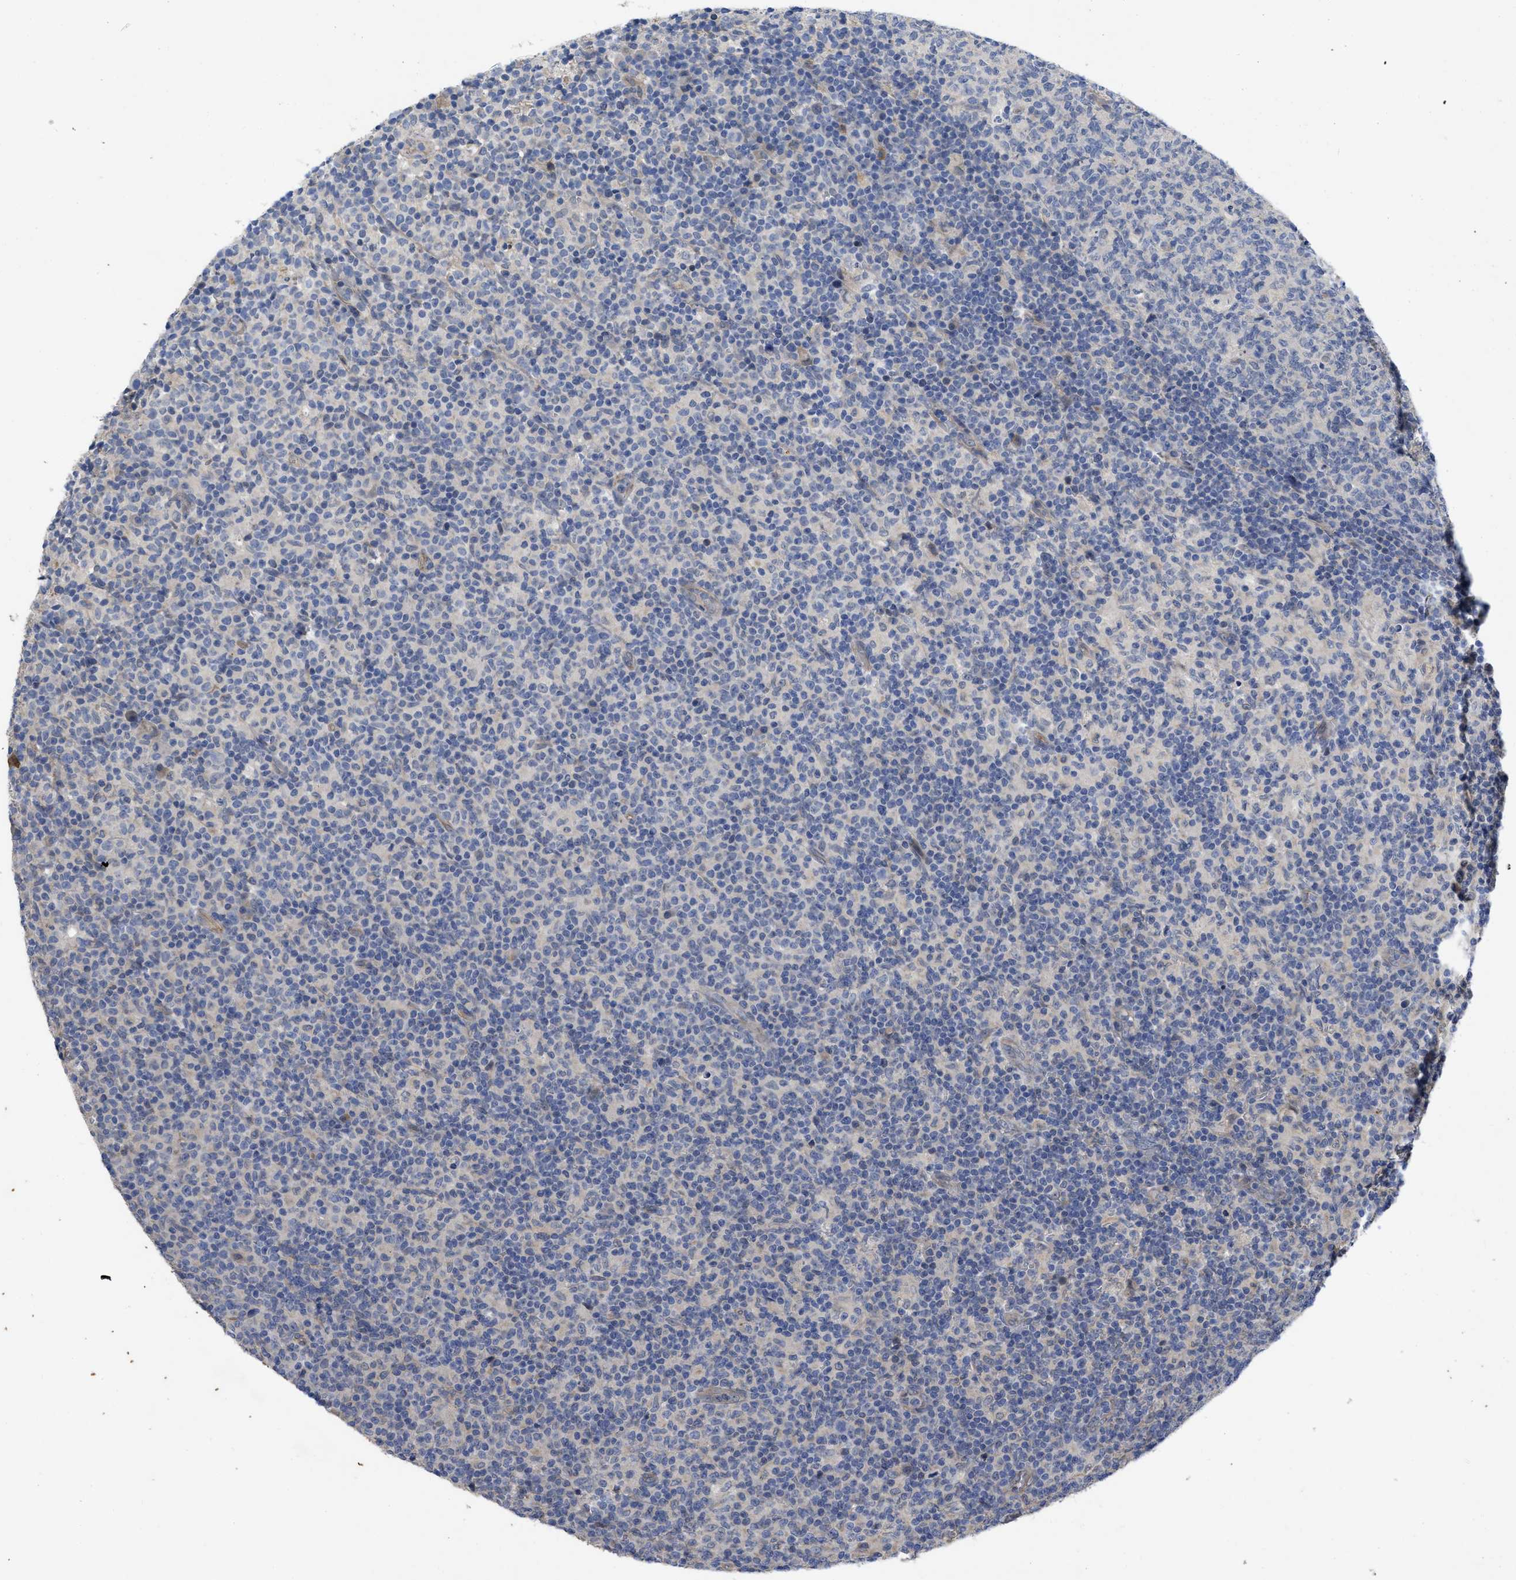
{"staining": {"intensity": "negative", "quantity": "none", "location": "none"}, "tissue": "lymph node", "cell_type": "Germinal center cells", "image_type": "normal", "snomed": [{"axis": "morphology", "description": "Normal tissue, NOS"}, {"axis": "morphology", "description": "Inflammation, NOS"}, {"axis": "topography", "description": "Lymph node"}], "caption": "Immunohistochemistry (IHC) image of benign lymph node: lymph node stained with DAB displays no significant protein staining in germinal center cells.", "gene": "ARHGEF26", "patient": {"sex": "male", "age": 55}}